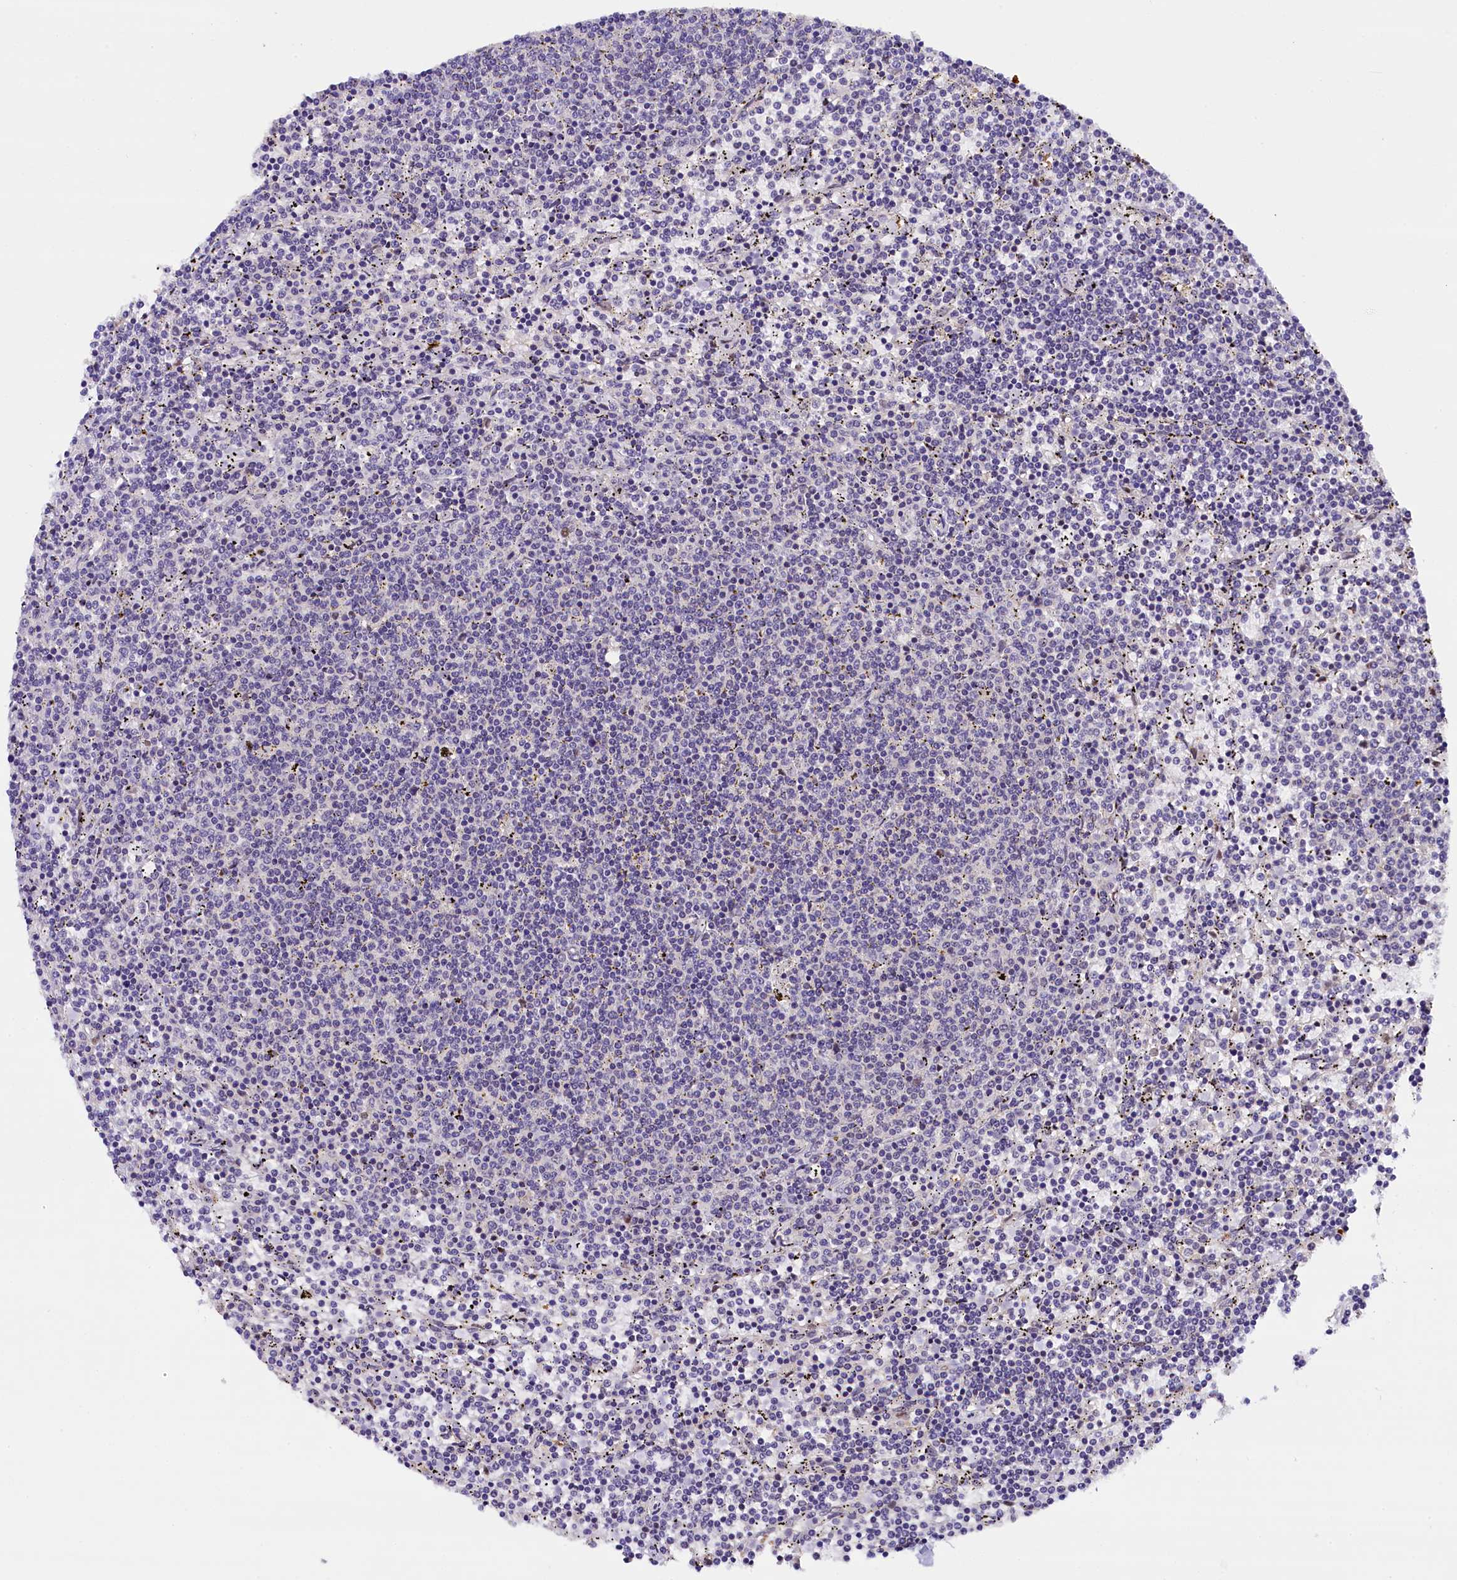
{"staining": {"intensity": "negative", "quantity": "none", "location": "none"}, "tissue": "lymphoma", "cell_type": "Tumor cells", "image_type": "cancer", "snomed": [{"axis": "morphology", "description": "Malignant lymphoma, non-Hodgkin's type, Low grade"}, {"axis": "topography", "description": "Spleen"}], "caption": "This is a image of immunohistochemistry staining of malignant lymphoma, non-Hodgkin's type (low-grade), which shows no staining in tumor cells. (DAB immunohistochemistry, high magnification).", "gene": "IQCN", "patient": {"sex": "female", "age": 50}}